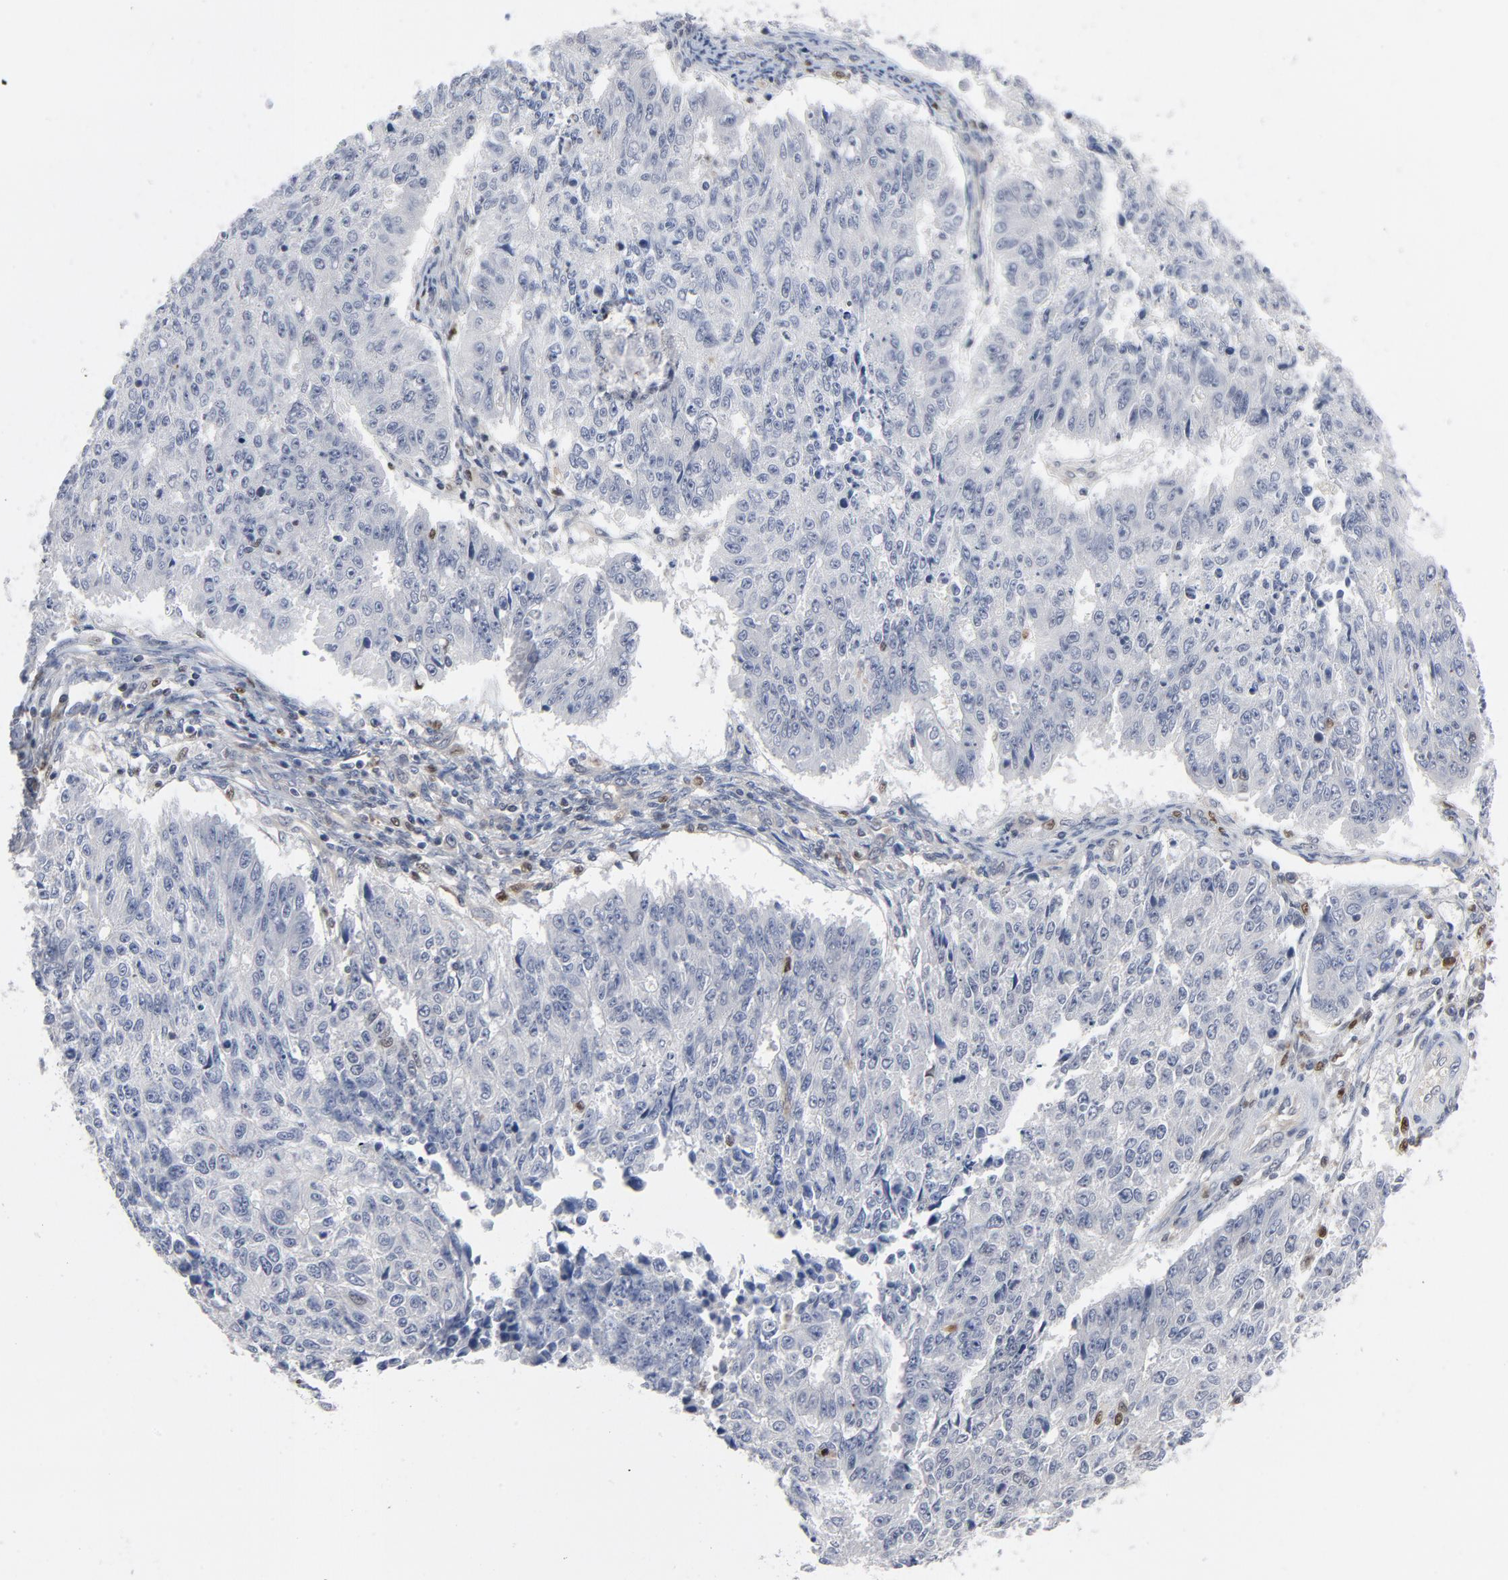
{"staining": {"intensity": "negative", "quantity": "none", "location": "none"}, "tissue": "endometrial cancer", "cell_type": "Tumor cells", "image_type": "cancer", "snomed": [{"axis": "morphology", "description": "Adenocarcinoma, NOS"}, {"axis": "topography", "description": "Endometrium"}], "caption": "High power microscopy image of an IHC micrograph of endometrial adenocarcinoma, revealing no significant expression in tumor cells. The staining is performed using DAB brown chromogen with nuclei counter-stained in using hematoxylin.", "gene": "NFKB1", "patient": {"sex": "female", "age": 42}}